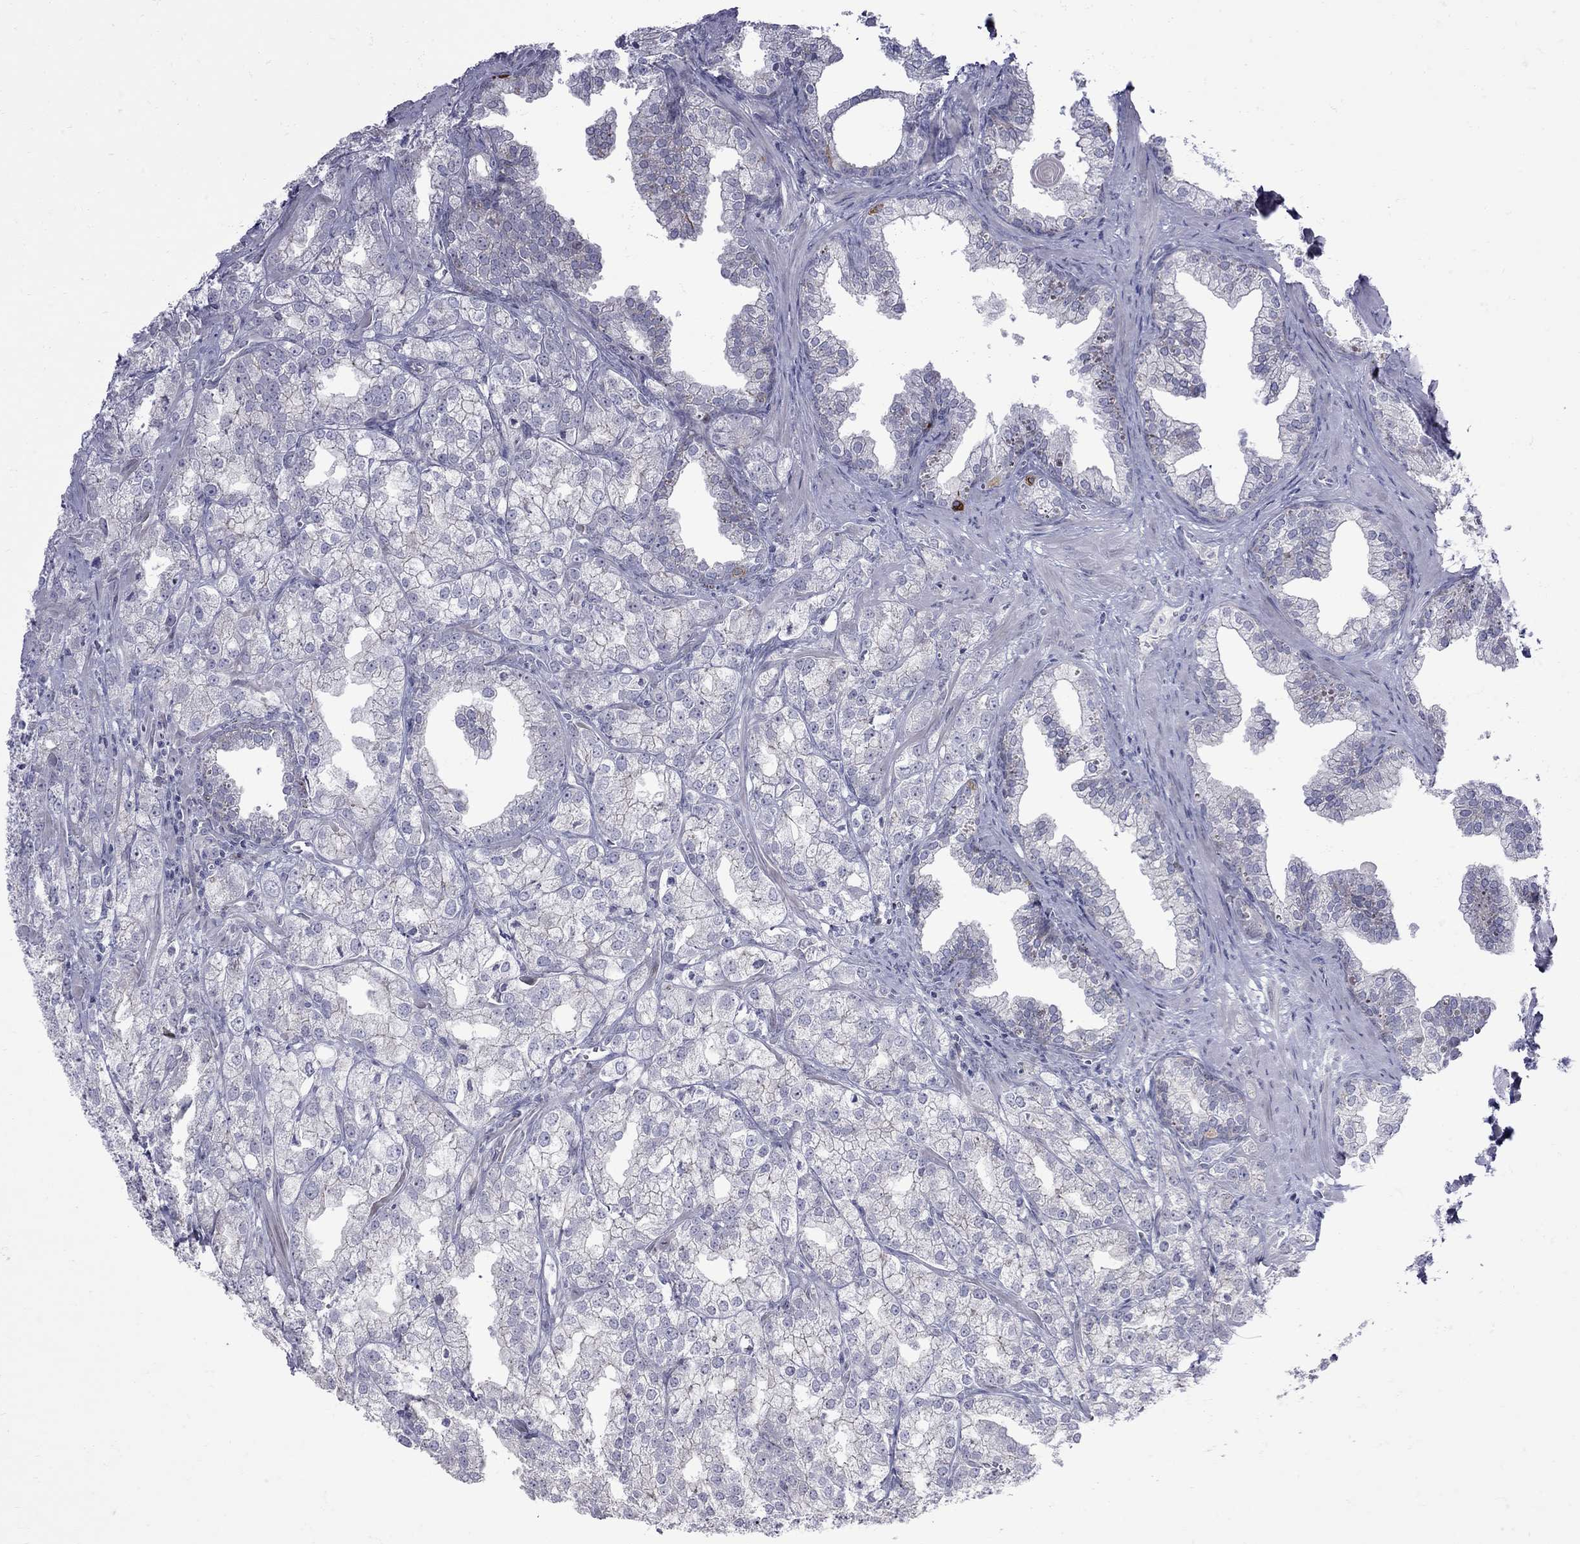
{"staining": {"intensity": "negative", "quantity": "none", "location": "none"}, "tissue": "prostate cancer", "cell_type": "Tumor cells", "image_type": "cancer", "snomed": [{"axis": "morphology", "description": "Adenocarcinoma, NOS"}, {"axis": "topography", "description": "Prostate"}], "caption": "Tumor cells are negative for protein expression in human adenocarcinoma (prostate). (Immunohistochemistry, brightfield microscopy, high magnification).", "gene": "NRARP", "patient": {"sex": "male", "age": 70}}